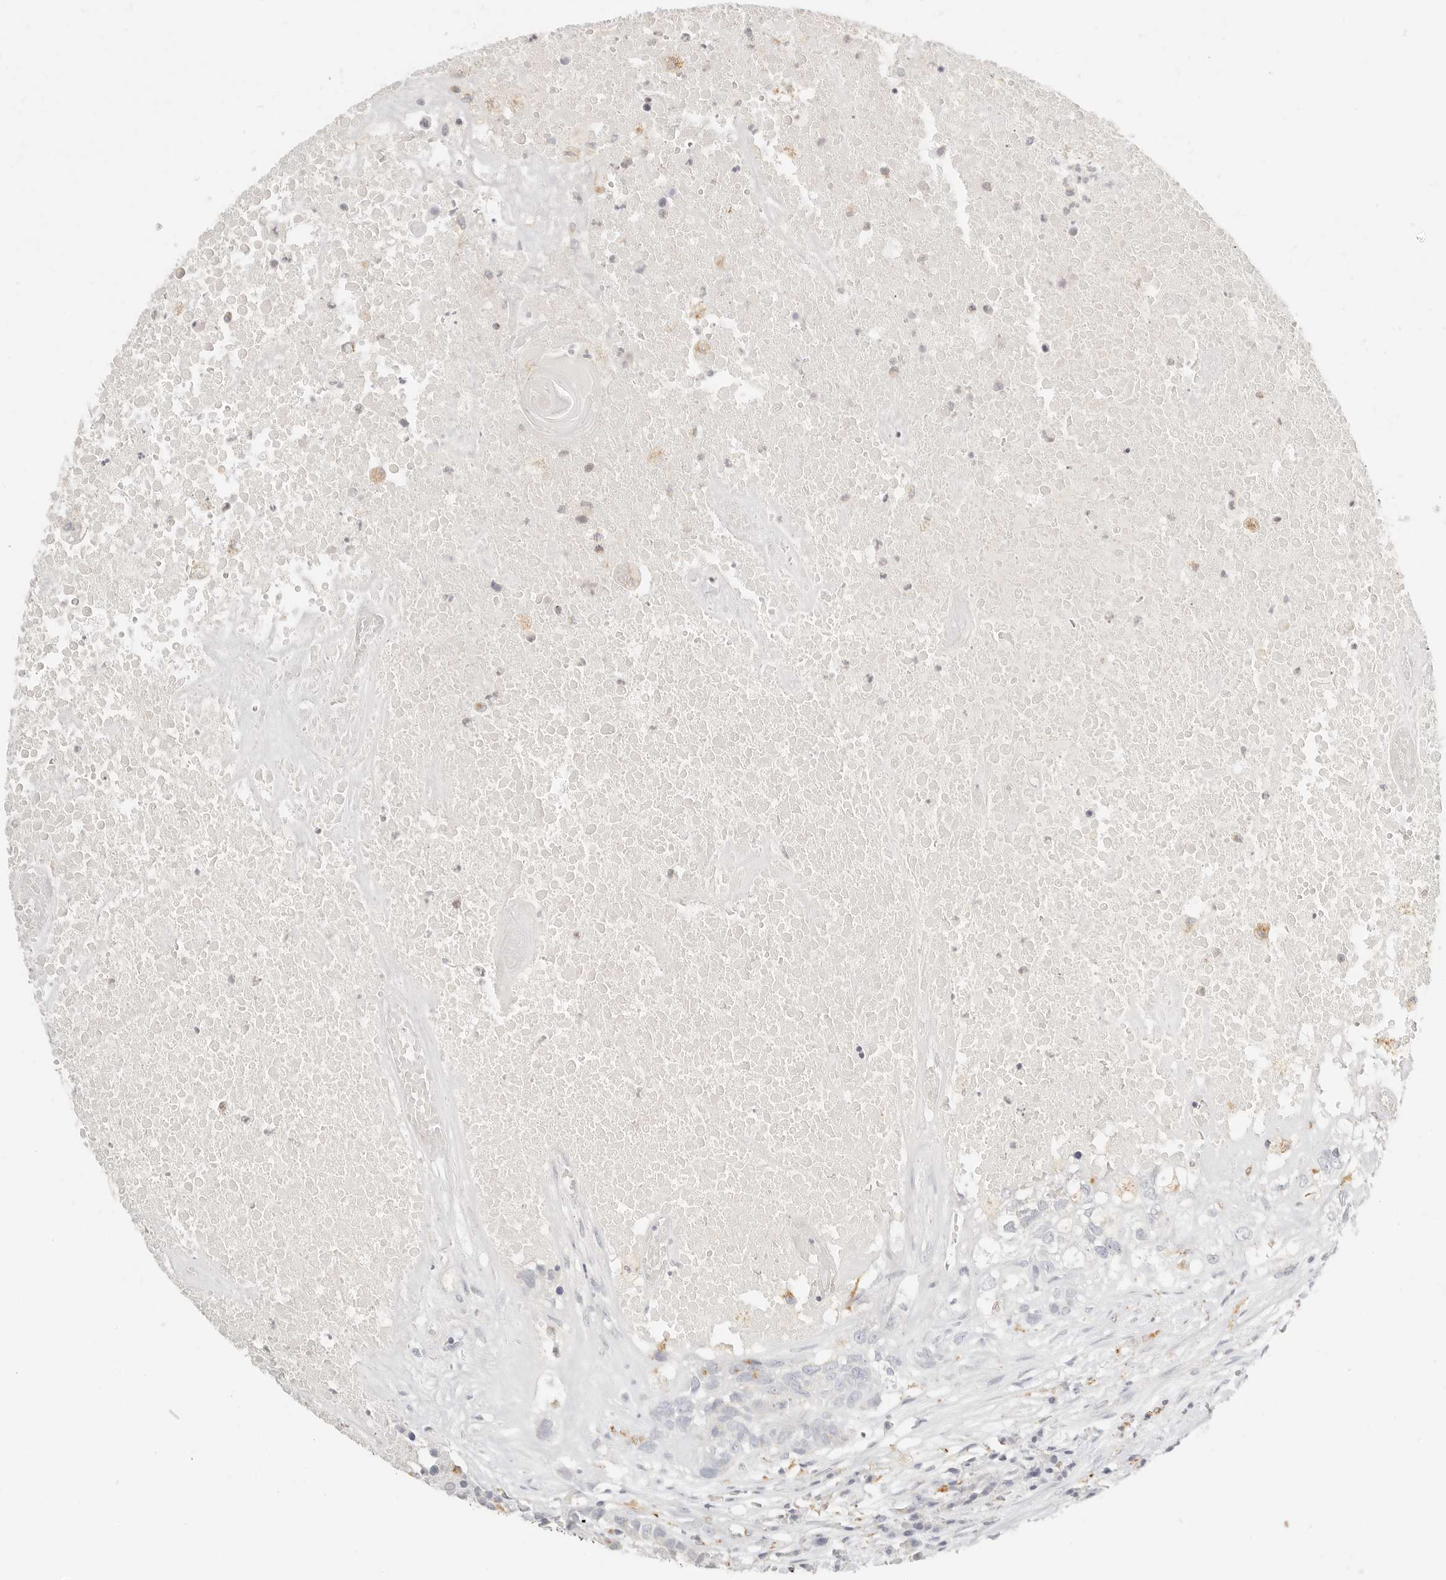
{"staining": {"intensity": "negative", "quantity": "none", "location": "none"}, "tissue": "head and neck cancer", "cell_type": "Tumor cells", "image_type": "cancer", "snomed": [{"axis": "morphology", "description": "Squamous cell carcinoma, NOS"}, {"axis": "topography", "description": "Head-Neck"}], "caption": "This micrograph is of squamous cell carcinoma (head and neck) stained with immunohistochemistry (IHC) to label a protein in brown with the nuclei are counter-stained blue. There is no positivity in tumor cells.", "gene": "RNASET2", "patient": {"sex": "male", "age": 66}}